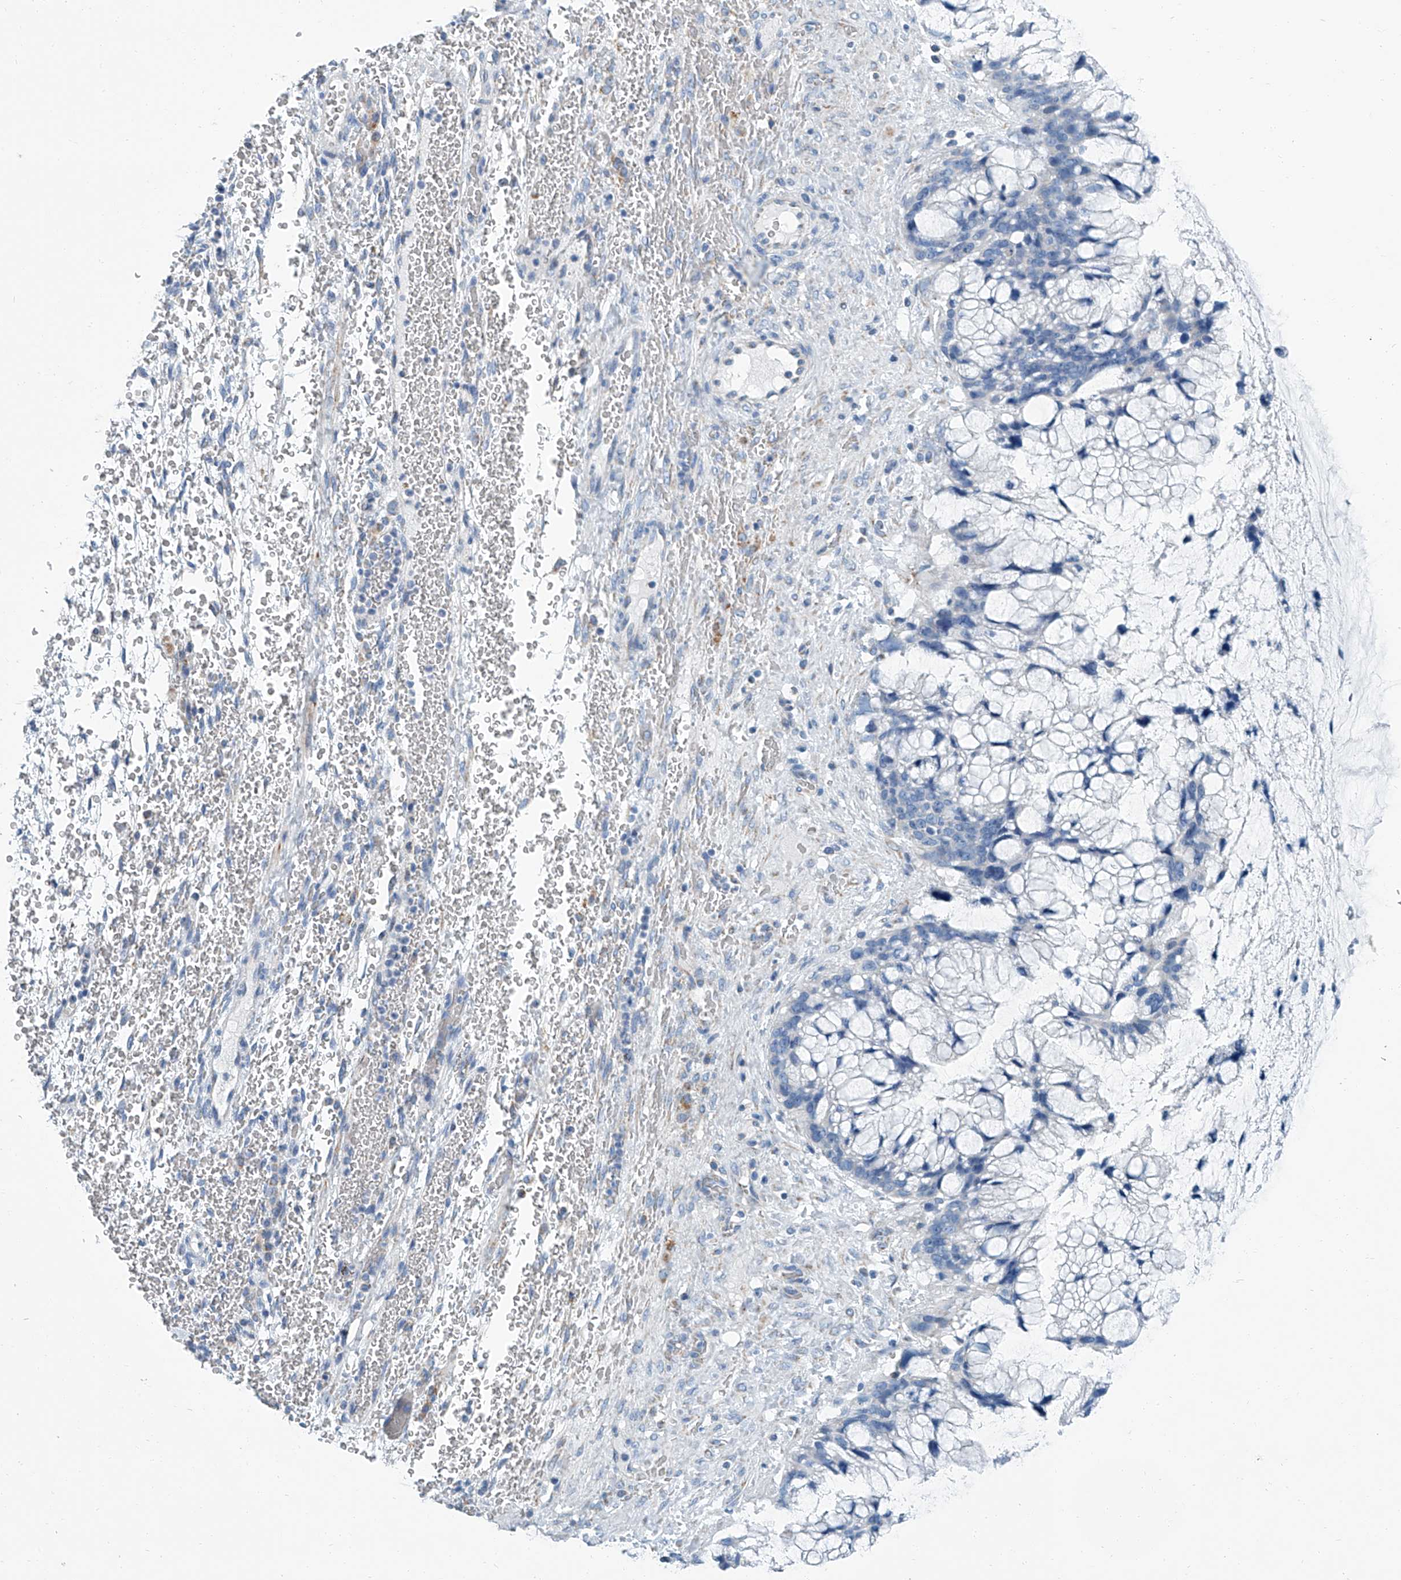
{"staining": {"intensity": "negative", "quantity": "none", "location": "none"}, "tissue": "ovarian cancer", "cell_type": "Tumor cells", "image_type": "cancer", "snomed": [{"axis": "morphology", "description": "Cystadenocarcinoma, mucinous, NOS"}, {"axis": "topography", "description": "Ovary"}], "caption": "Immunohistochemistry (IHC) photomicrograph of human ovarian cancer (mucinous cystadenocarcinoma) stained for a protein (brown), which shows no staining in tumor cells. (DAB (3,3'-diaminobenzidine) immunohistochemistry (IHC), high magnification).", "gene": "MT-ND1", "patient": {"sex": "female", "age": 37}}